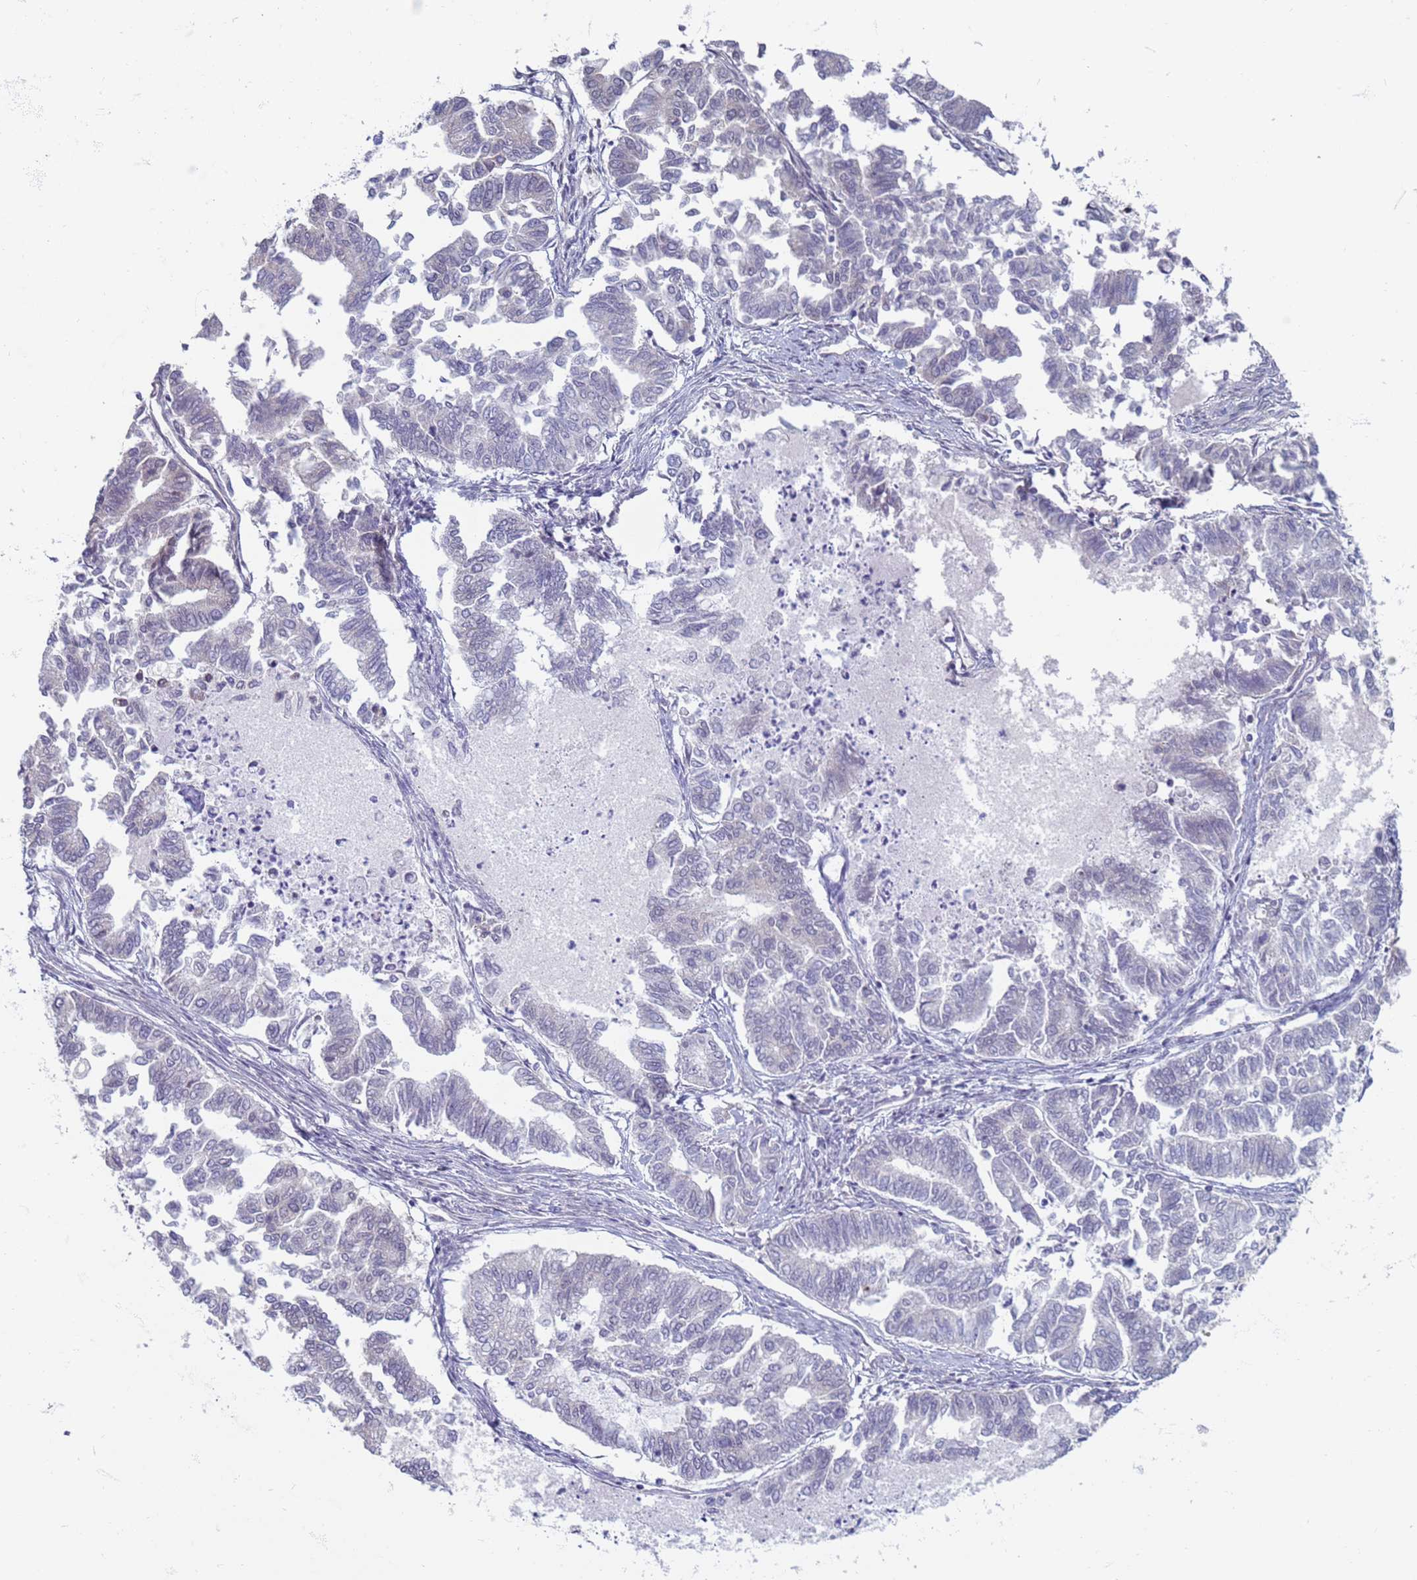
{"staining": {"intensity": "negative", "quantity": "none", "location": "none"}, "tissue": "endometrial cancer", "cell_type": "Tumor cells", "image_type": "cancer", "snomed": [{"axis": "morphology", "description": "Adenocarcinoma, NOS"}, {"axis": "topography", "description": "Endometrium"}], "caption": "Immunohistochemistry photomicrograph of adenocarcinoma (endometrial) stained for a protein (brown), which shows no positivity in tumor cells.", "gene": "SAE1", "patient": {"sex": "female", "age": 79}}